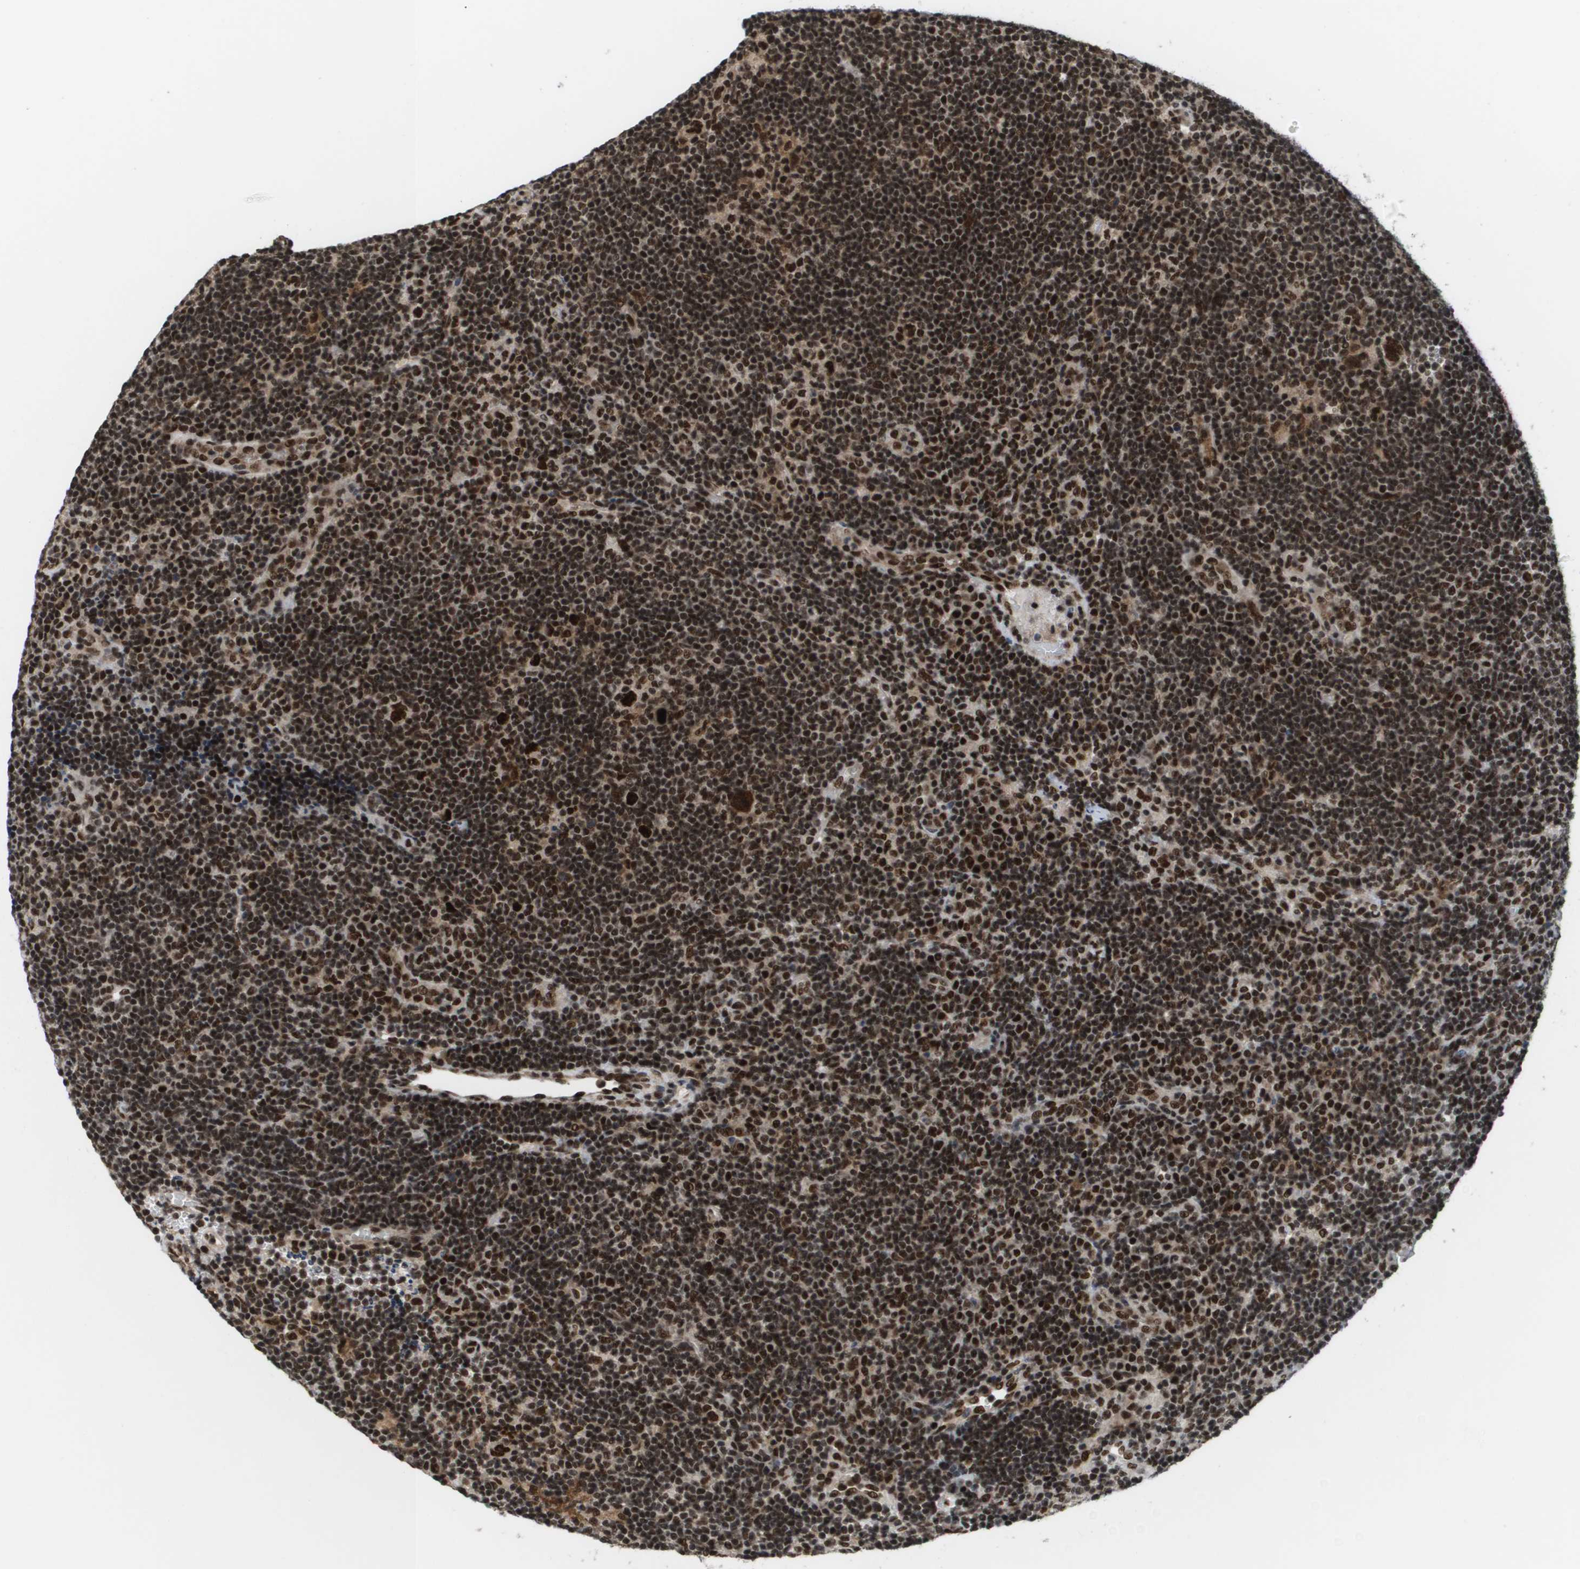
{"staining": {"intensity": "strong", "quantity": ">75%", "location": "nuclear"}, "tissue": "lymphoma", "cell_type": "Tumor cells", "image_type": "cancer", "snomed": [{"axis": "morphology", "description": "Hodgkin's disease, NOS"}, {"axis": "topography", "description": "Lymph node"}], "caption": "IHC (DAB) staining of human lymphoma displays strong nuclear protein positivity in approximately >75% of tumor cells.", "gene": "PRCC", "patient": {"sex": "female", "age": 57}}